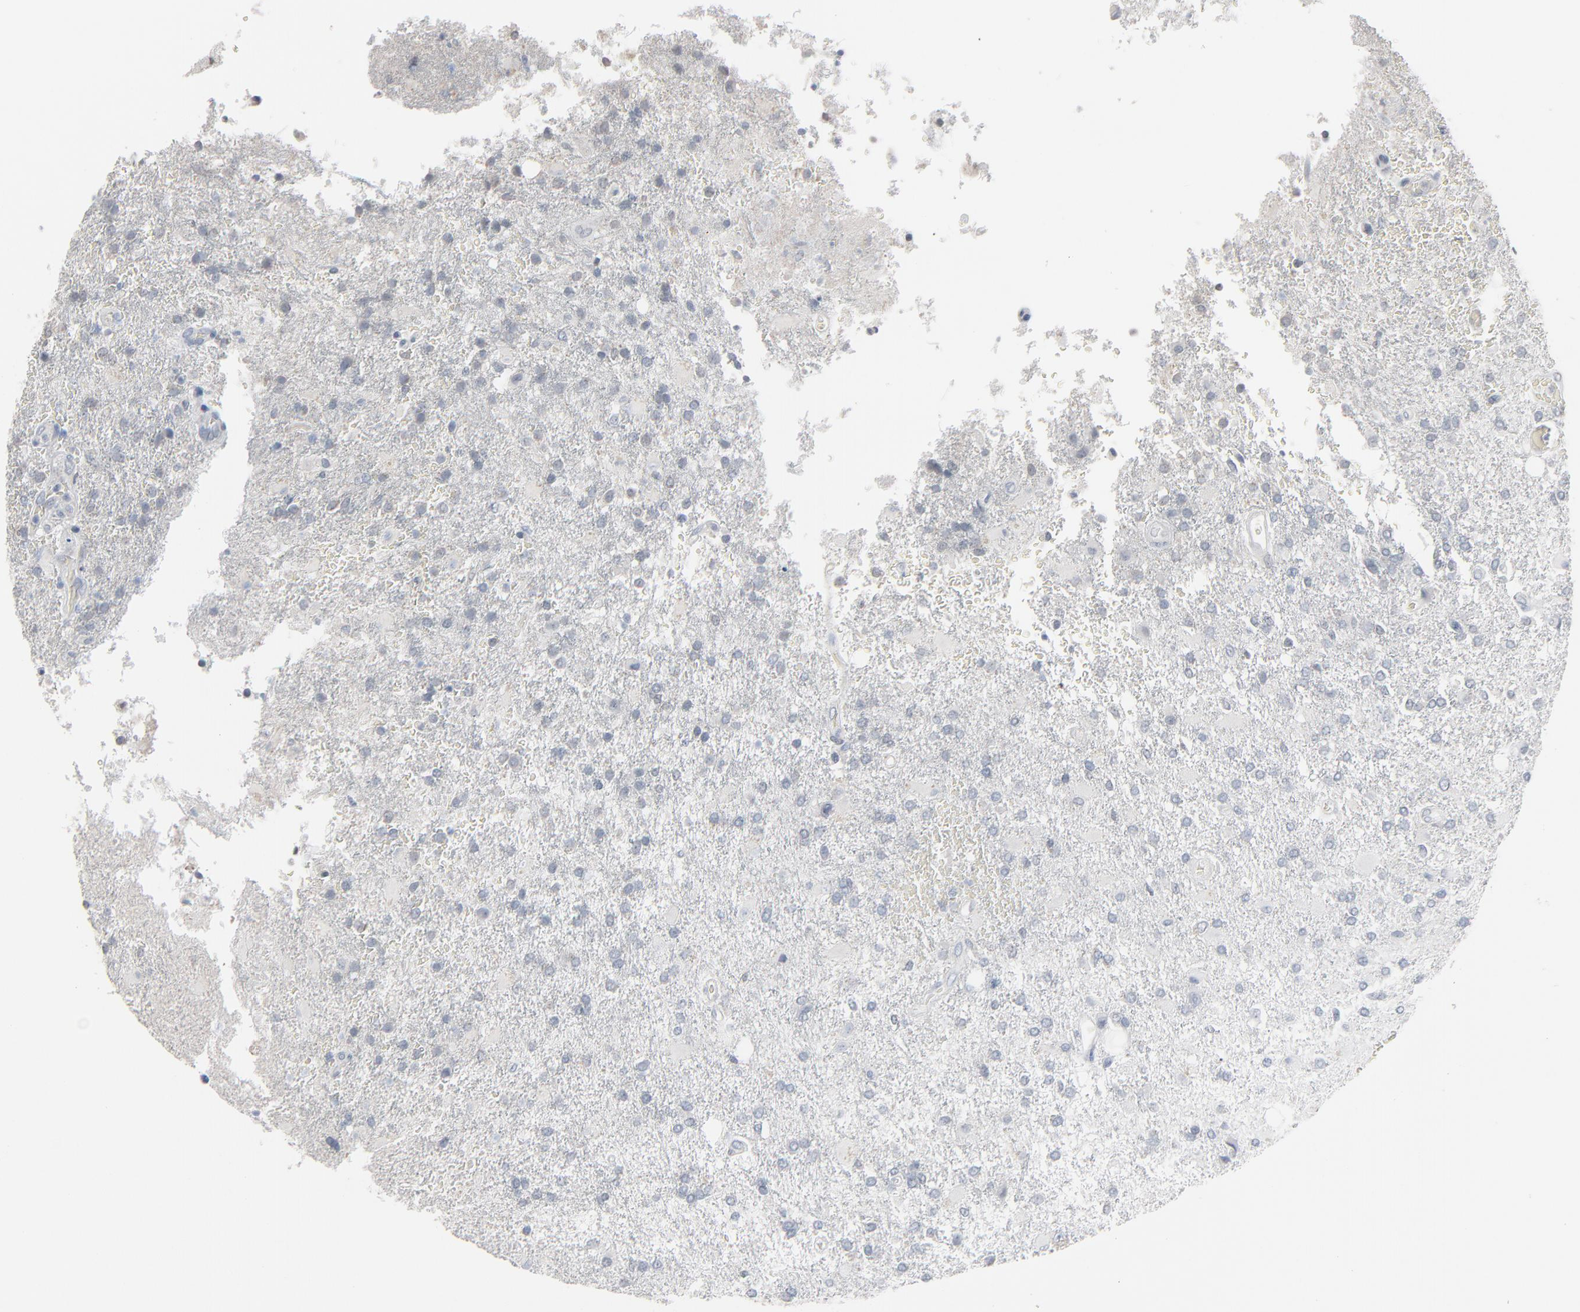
{"staining": {"intensity": "negative", "quantity": "none", "location": "none"}, "tissue": "glioma", "cell_type": "Tumor cells", "image_type": "cancer", "snomed": [{"axis": "morphology", "description": "Glioma, malignant, High grade"}, {"axis": "topography", "description": "Cerebral cortex"}], "caption": "This is a micrograph of IHC staining of glioma, which shows no staining in tumor cells.", "gene": "SAGE1", "patient": {"sex": "male", "age": 79}}